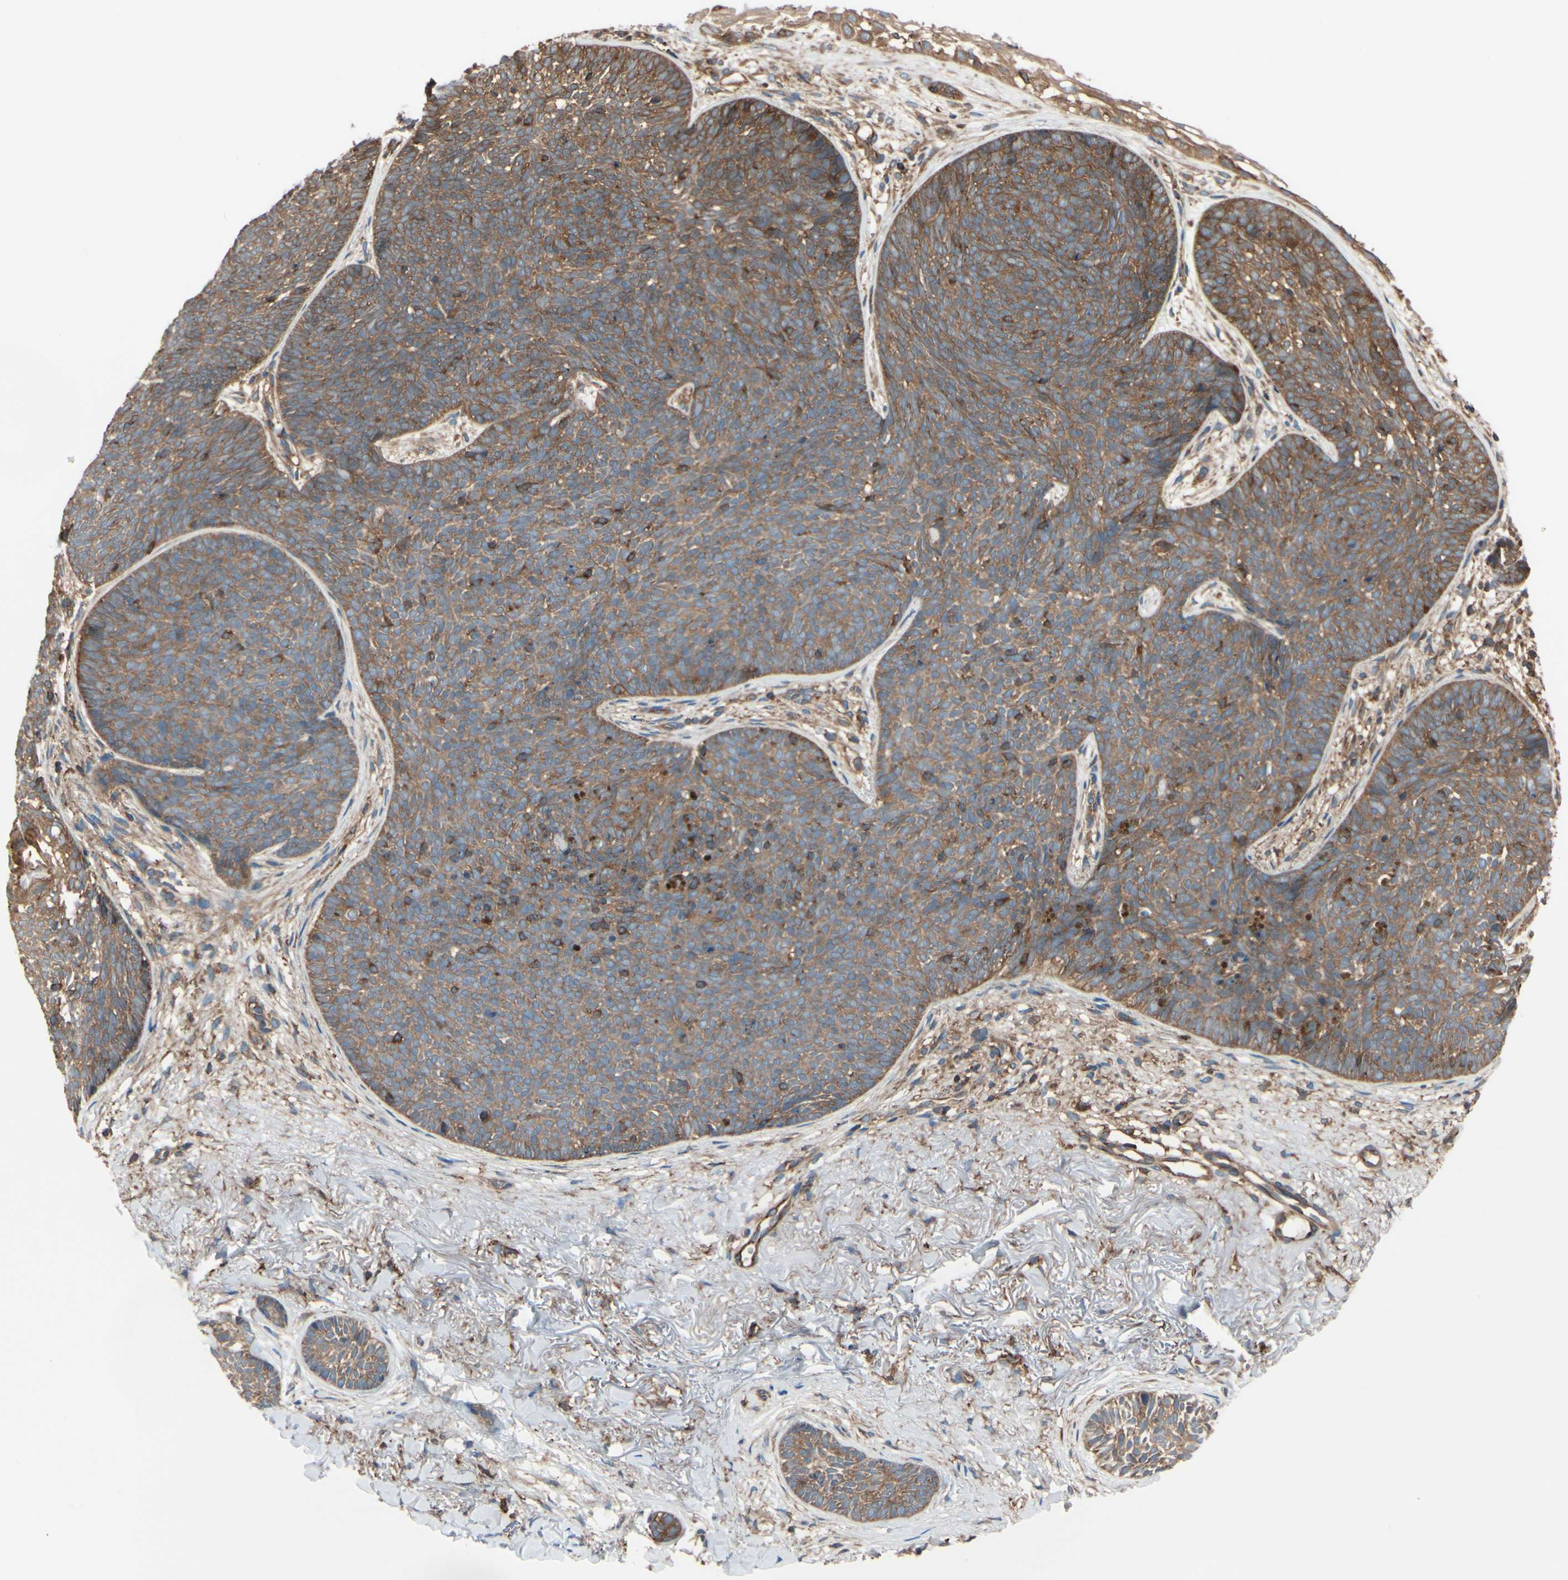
{"staining": {"intensity": "moderate", "quantity": "25%-75%", "location": "cytoplasmic/membranous"}, "tissue": "skin cancer", "cell_type": "Tumor cells", "image_type": "cancer", "snomed": [{"axis": "morphology", "description": "Basal cell carcinoma"}, {"axis": "topography", "description": "Skin"}], "caption": "This histopathology image exhibits IHC staining of skin cancer, with medium moderate cytoplasmic/membranous expression in about 25%-75% of tumor cells.", "gene": "EPS15", "patient": {"sex": "female", "age": 70}}